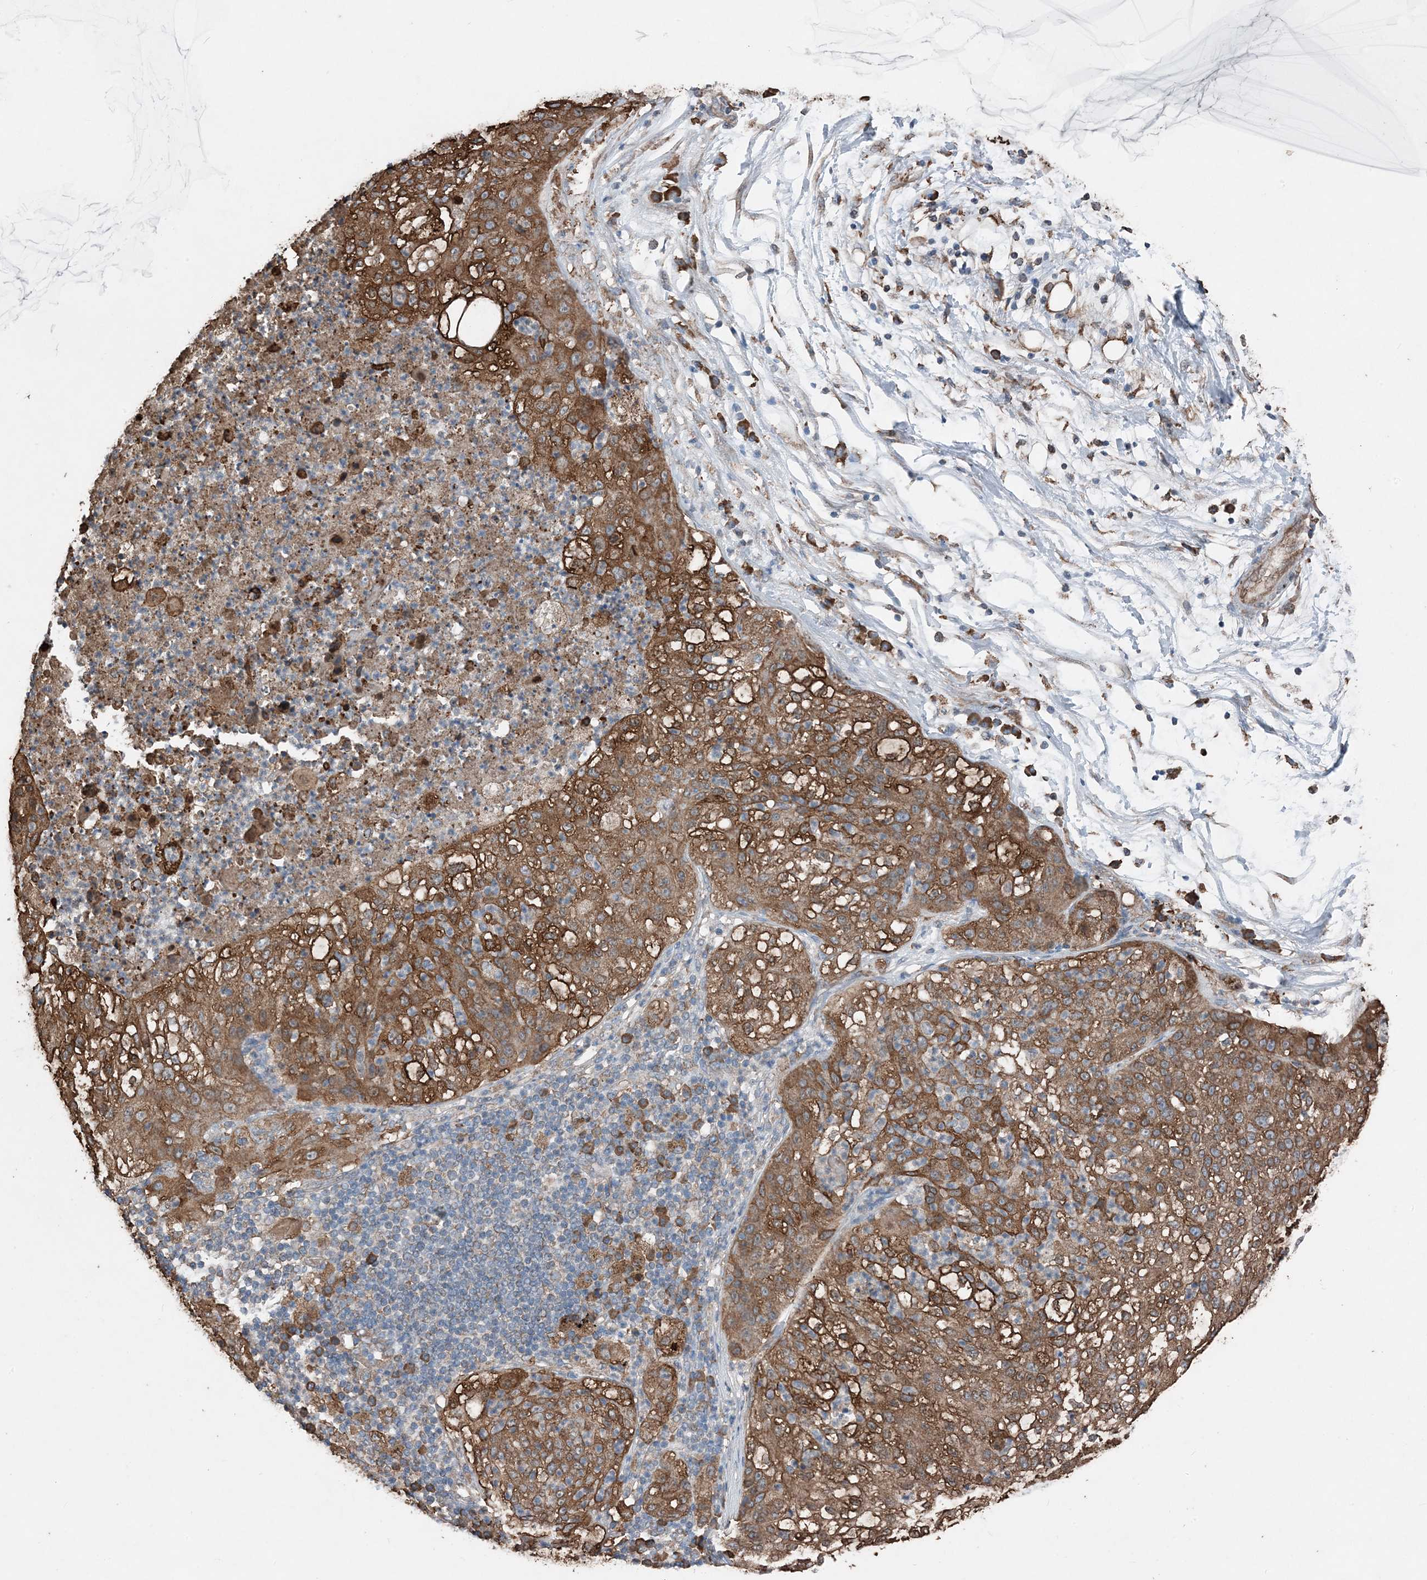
{"staining": {"intensity": "strong", "quantity": ">75%", "location": "cytoplasmic/membranous"}, "tissue": "lung cancer", "cell_type": "Tumor cells", "image_type": "cancer", "snomed": [{"axis": "morphology", "description": "Inflammation, NOS"}, {"axis": "morphology", "description": "Squamous cell carcinoma, NOS"}, {"axis": "topography", "description": "Lymph node"}, {"axis": "topography", "description": "Soft tissue"}, {"axis": "topography", "description": "Lung"}], "caption": "Approximately >75% of tumor cells in squamous cell carcinoma (lung) exhibit strong cytoplasmic/membranous protein positivity as visualized by brown immunohistochemical staining.", "gene": "PDIA6", "patient": {"sex": "male", "age": 66}}